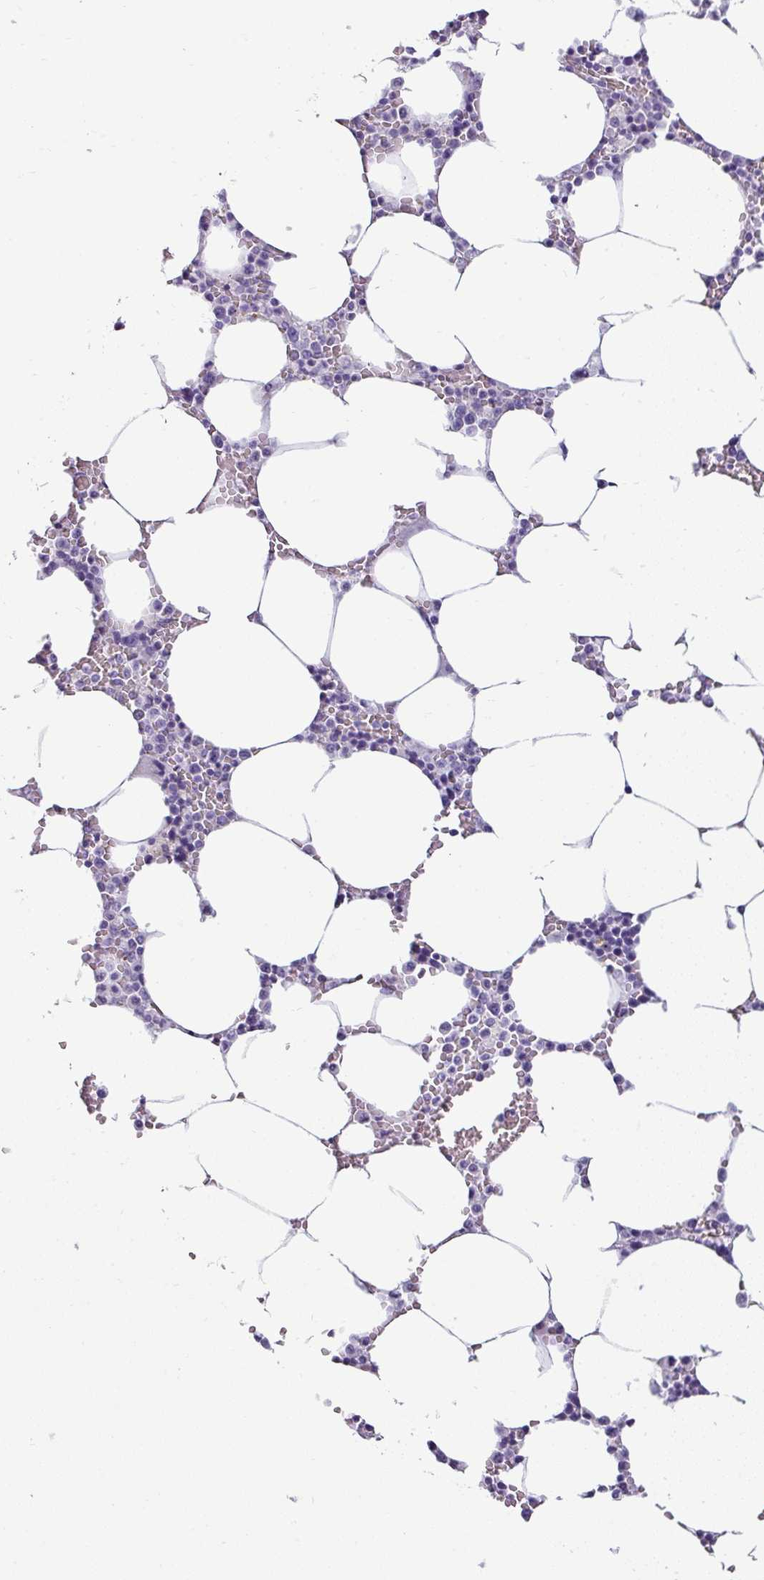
{"staining": {"intensity": "negative", "quantity": "none", "location": "none"}, "tissue": "bone marrow", "cell_type": "Hematopoietic cells", "image_type": "normal", "snomed": [{"axis": "morphology", "description": "Normal tissue, NOS"}, {"axis": "topography", "description": "Bone marrow"}], "caption": "Hematopoietic cells are negative for protein expression in normal human bone marrow. (Immunohistochemistry (ihc), brightfield microscopy, high magnification).", "gene": "VCX2", "patient": {"sex": "male", "age": 70}}